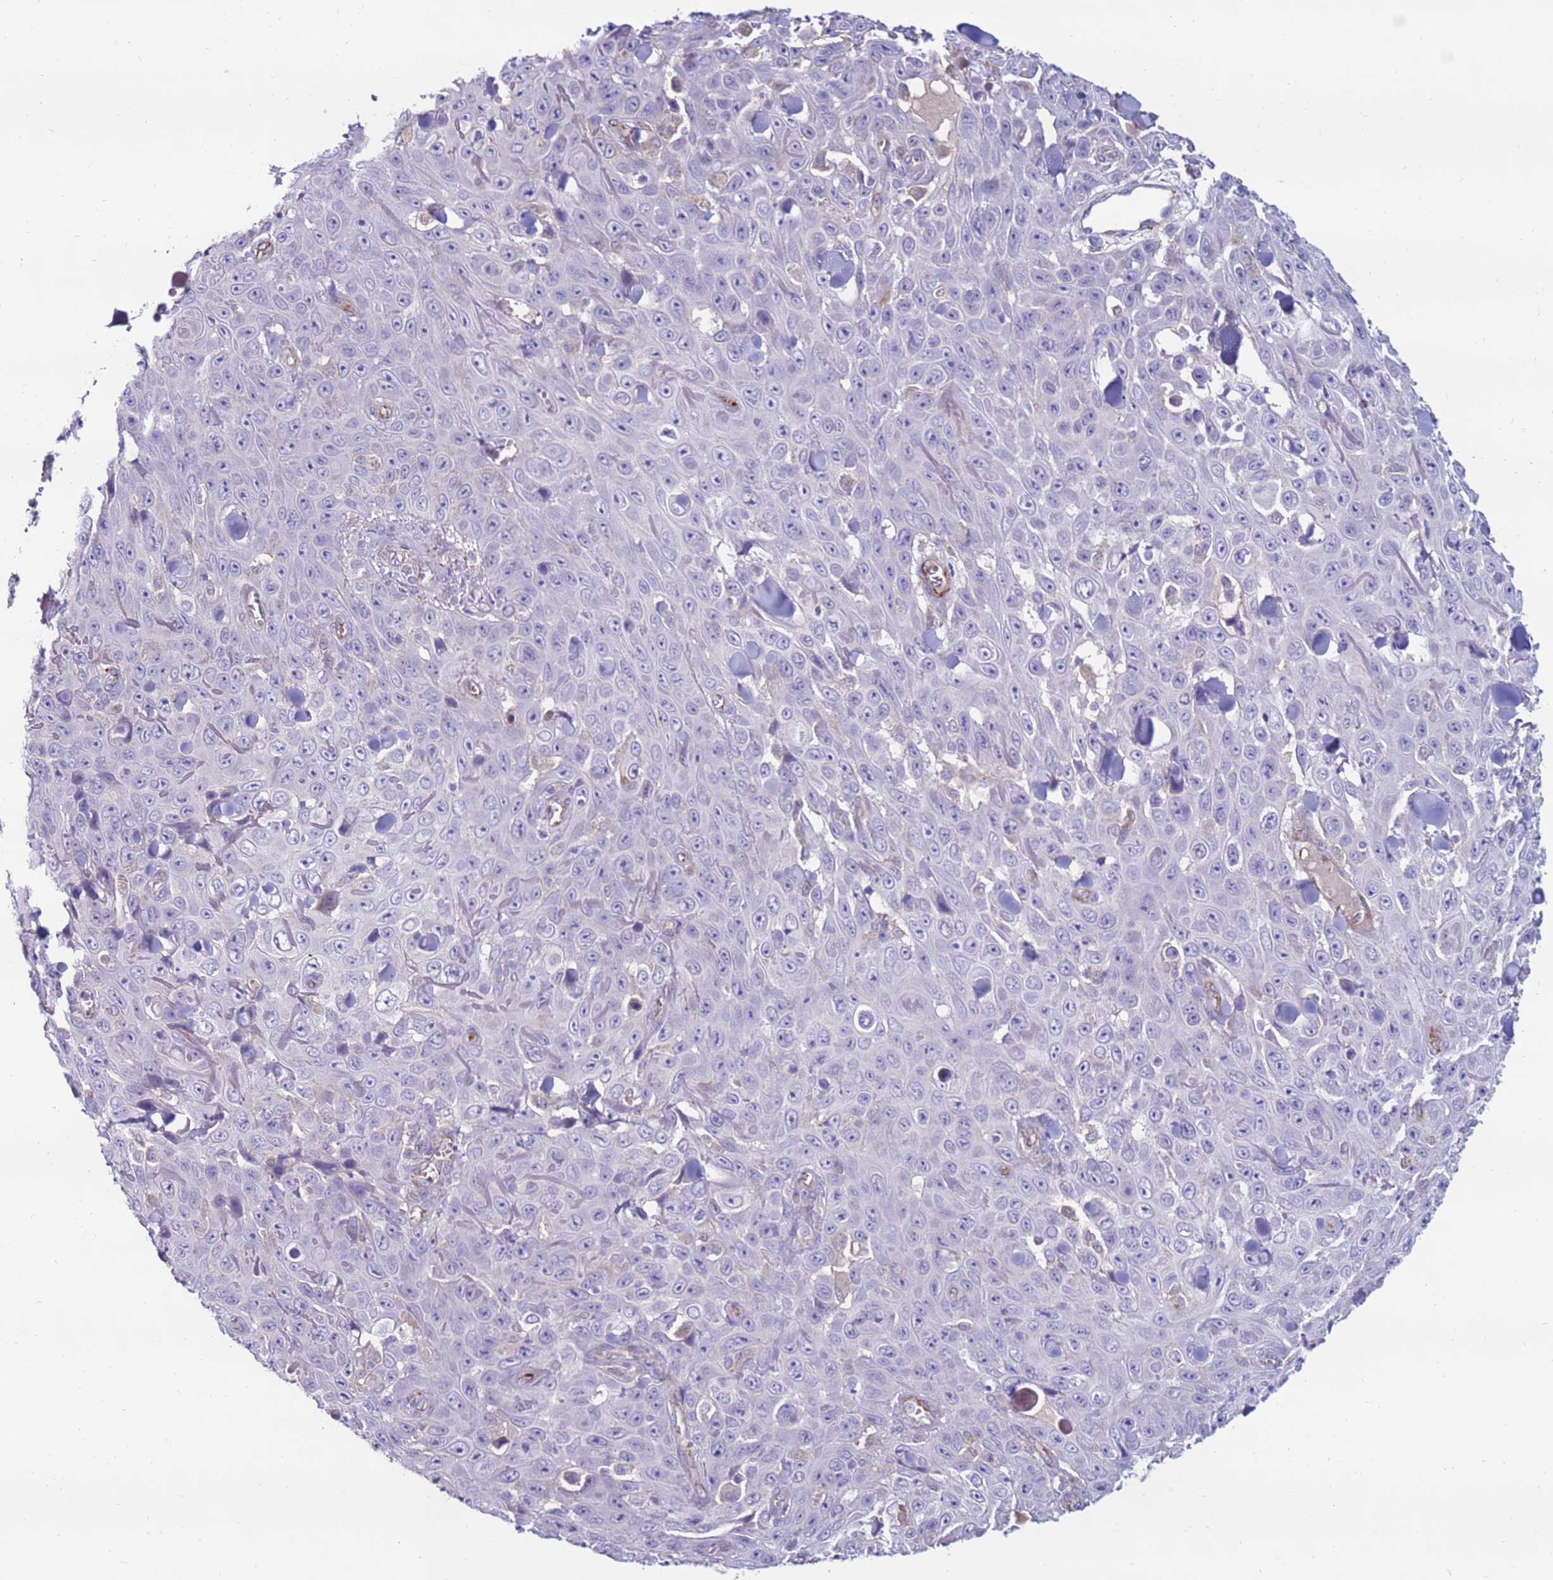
{"staining": {"intensity": "negative", "quantity": "none", "location": "none"}, "tissue": "skin cancer", "cell_type": "Tumor cells", "image_type": "cancer", "snomed": [{"axis": "morphology", "description": "Squamous cell carcinoma, NOS"}, {"axis": "topography", "description": "Skin"}], "caption": "A high-resolution micrograph shows immunohistochemistry staining of squamous cell carcinoma (skin), which shows no significant positivity in tumor cells. (DAB immunohistochemistry (IHC) with hematoxylin counter stain).", "gene": "CLEC4M", "patient": {"sex": "male", "age": 82}}